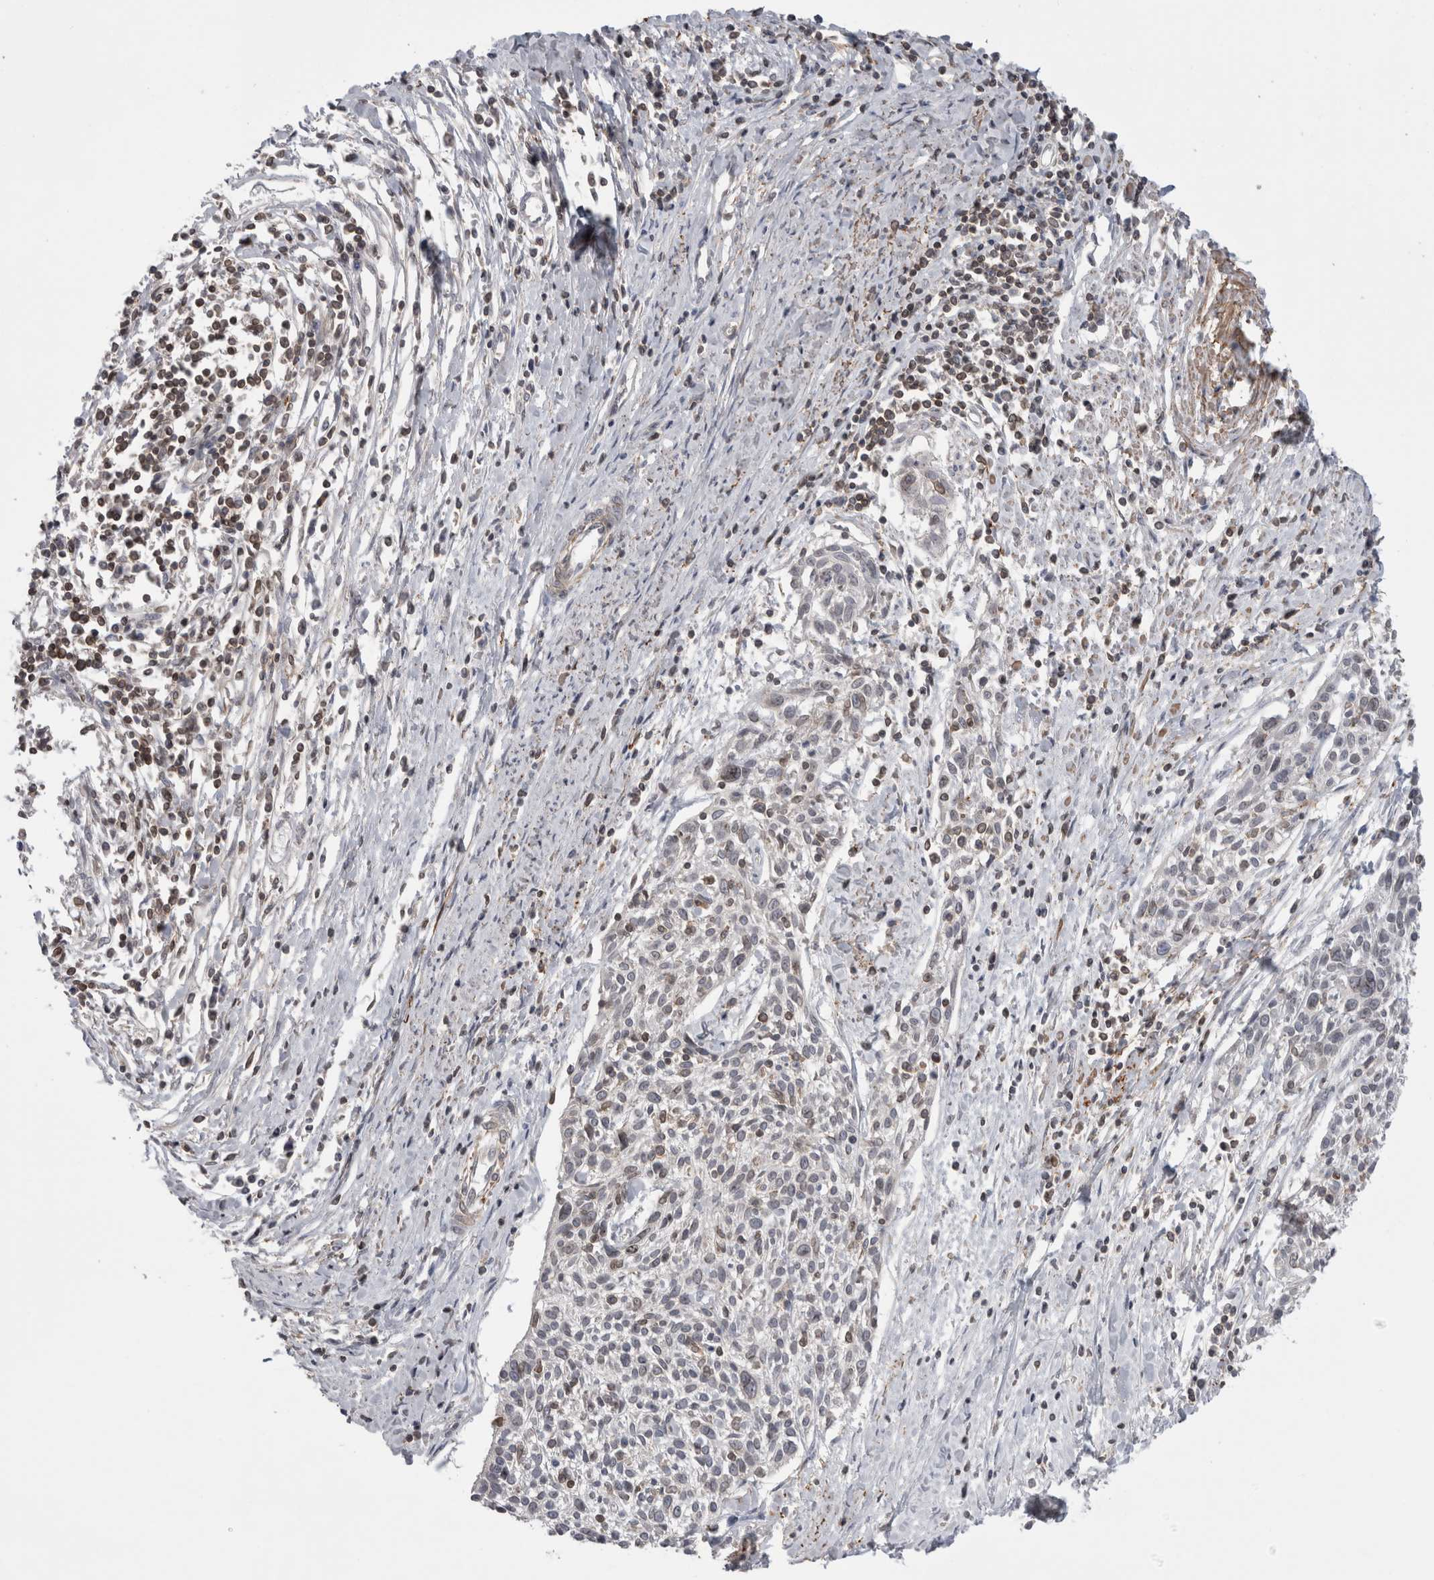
{"staining": {"intensity": "negative", "quantity": "none", "location": "none"}, "tissue": "cervical cancer", "cell_type": "Tumor cells", "image_type": "cancer", "snomed": [{"axis": "morphology", "description": "Squamous cell carcinoma, NOS"}, {"axis": "topography", "description": "Cervix"}], "caption": "Squamous cell carcinoma (cervical) was stained to show a protein in brown. There is no significant expression in tumor cells.", "gene": "DARS2", "patient": {"sex": "female", "age": 51}}